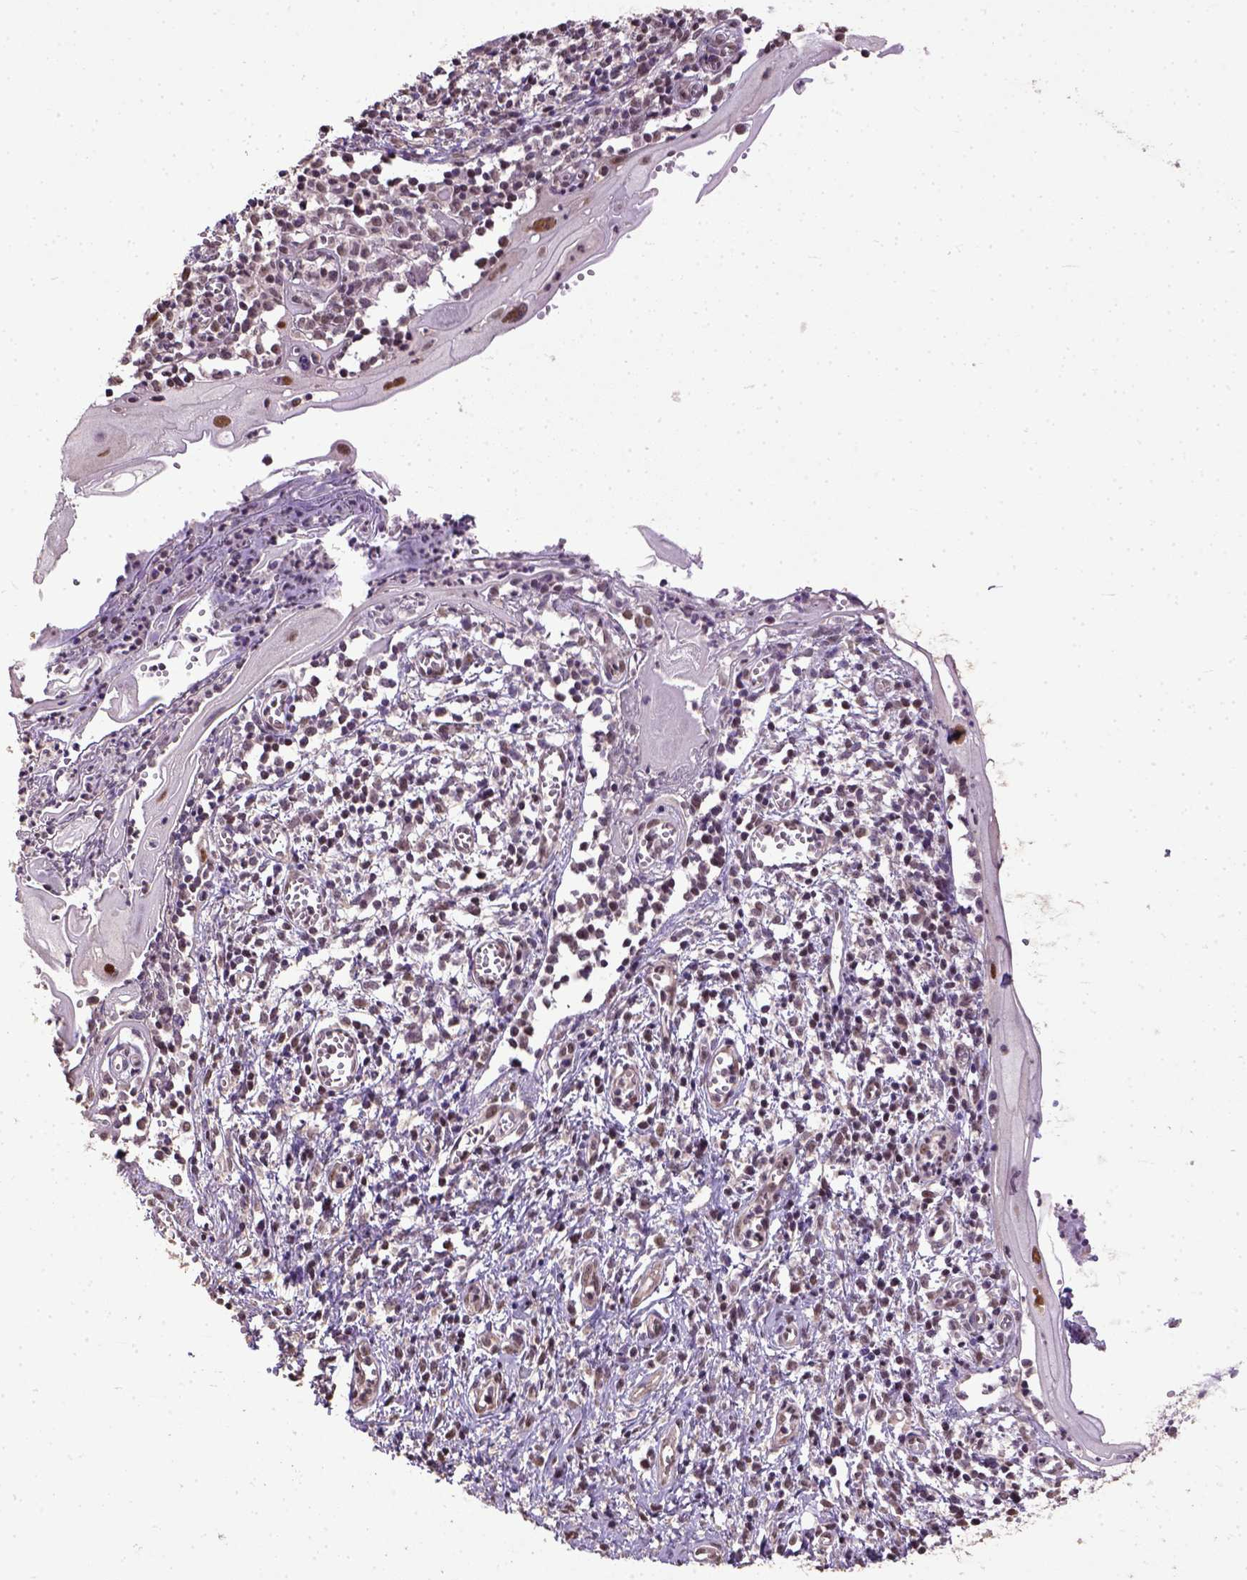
{"staining": {"intensity": "moderate", "quantity": ">75%", "location": "nuclear"}, "tissue": "cervical cancer", "cell_type": "Tumor cells", "image_type": "cancer", "snomed": [{"axis": "morphology", "description": "Squamous cell carcinoma, NOS"}, {"axis": "topography", "description": "Cervix"}], "caption": "Cervical cancer (squamous cell carcinoma) tissue exhibits moderate nuclear positivity in approximately >75% of tumor cells, visualized by immunohistochemistry.", "gene": "UBA3", "patient": {"sex": "female", "age": 30}}